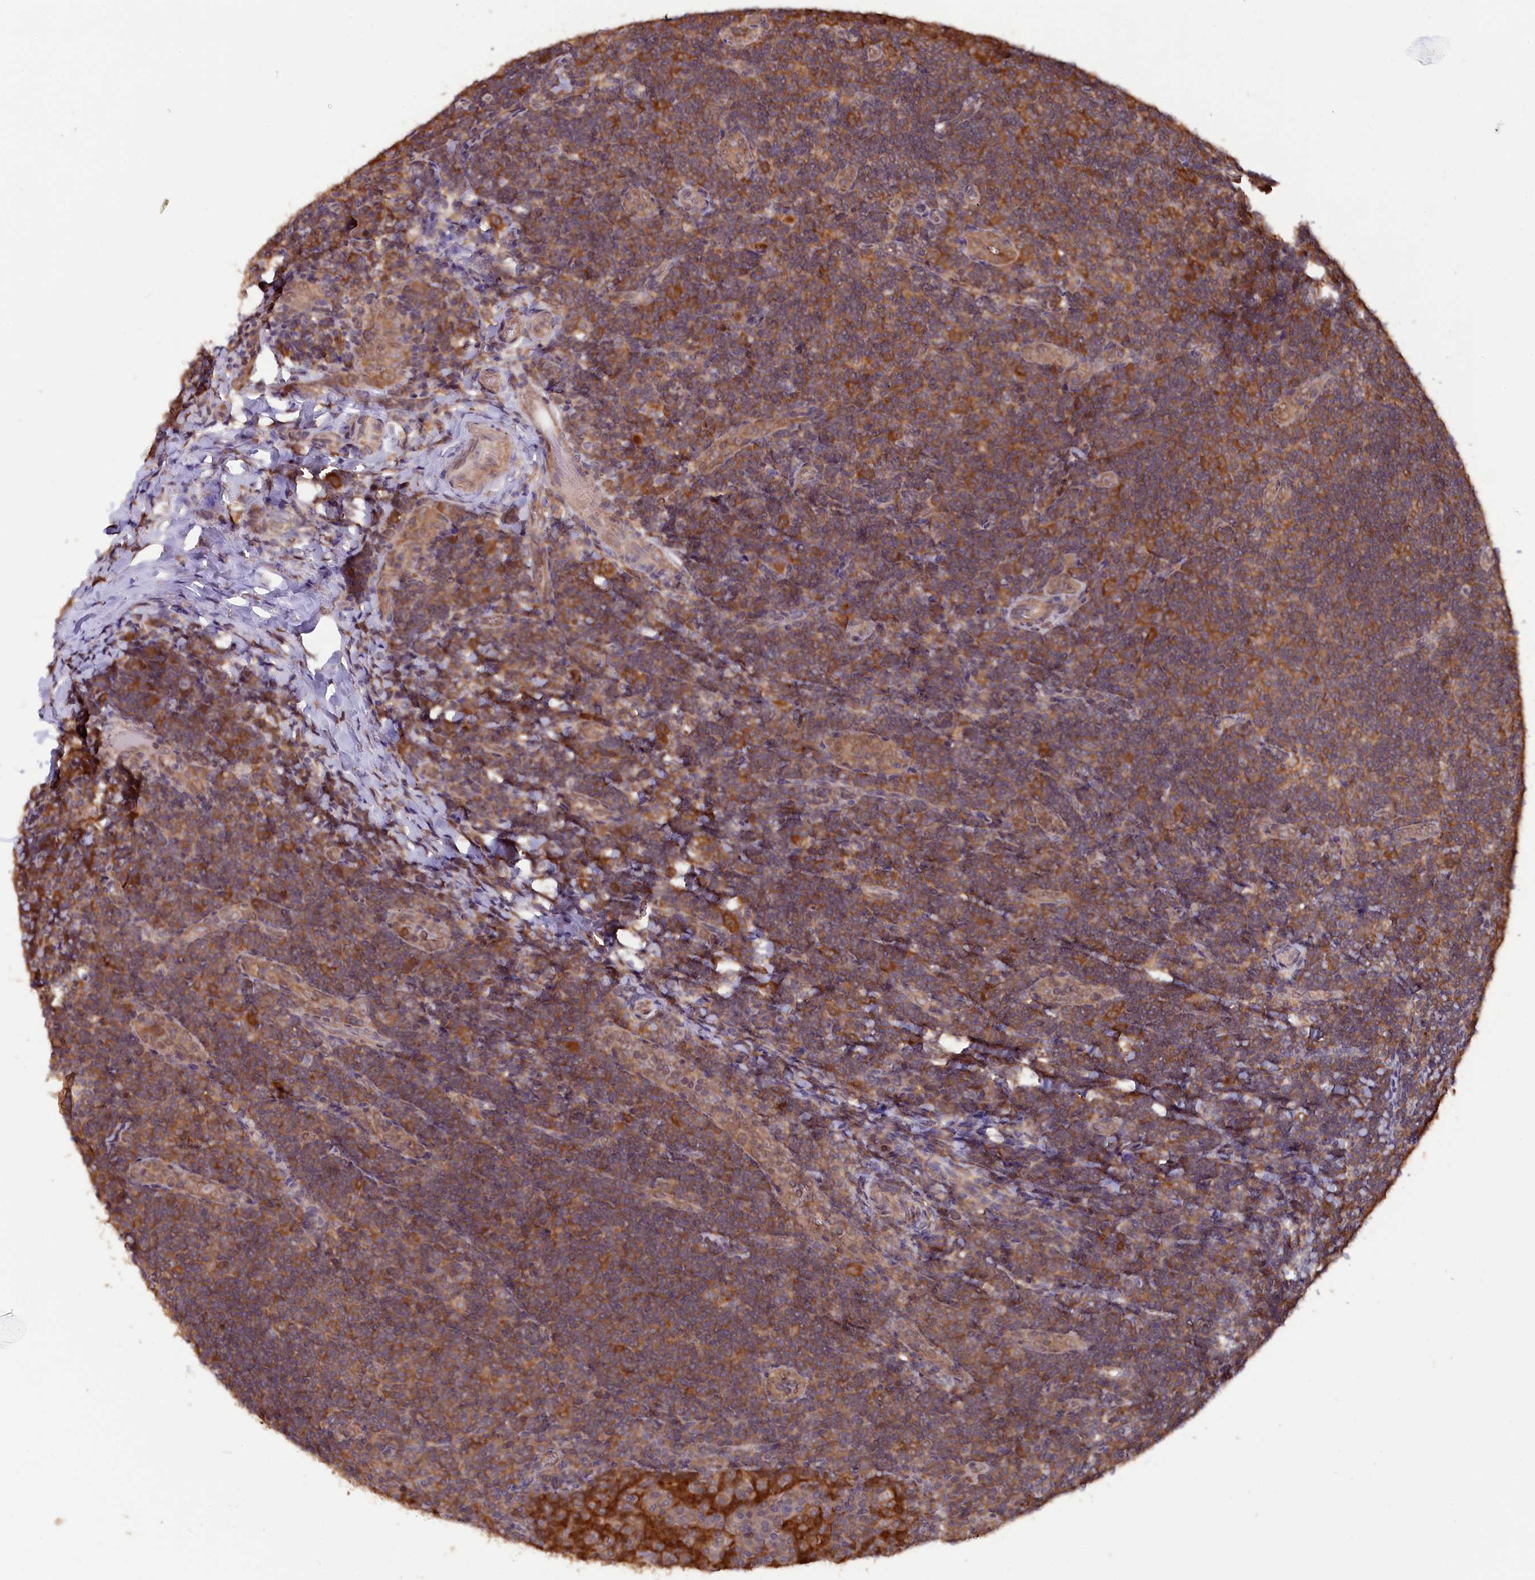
{"staining": {"intensity": "strong", "quantity": ">75%", "location": "cytoplasmic/membranous"}, "tissue": "tonsil", "cell_type": "Germinal center cells", "image_type": "normal", "snomed": [{"axis": "morphology", "description": "Normal tissue, NOS"}, {"axis": "topography", "description": "Tonsil"}], "caption": "About >75% of germinal center cells in unremarkable tonsil demonstrate strong cytoplasmic/membranous protein expression as visualized by brown immunohistochemical staining.", "gene": "JPT2", "patient": {"sex": "male", "age": 17}}